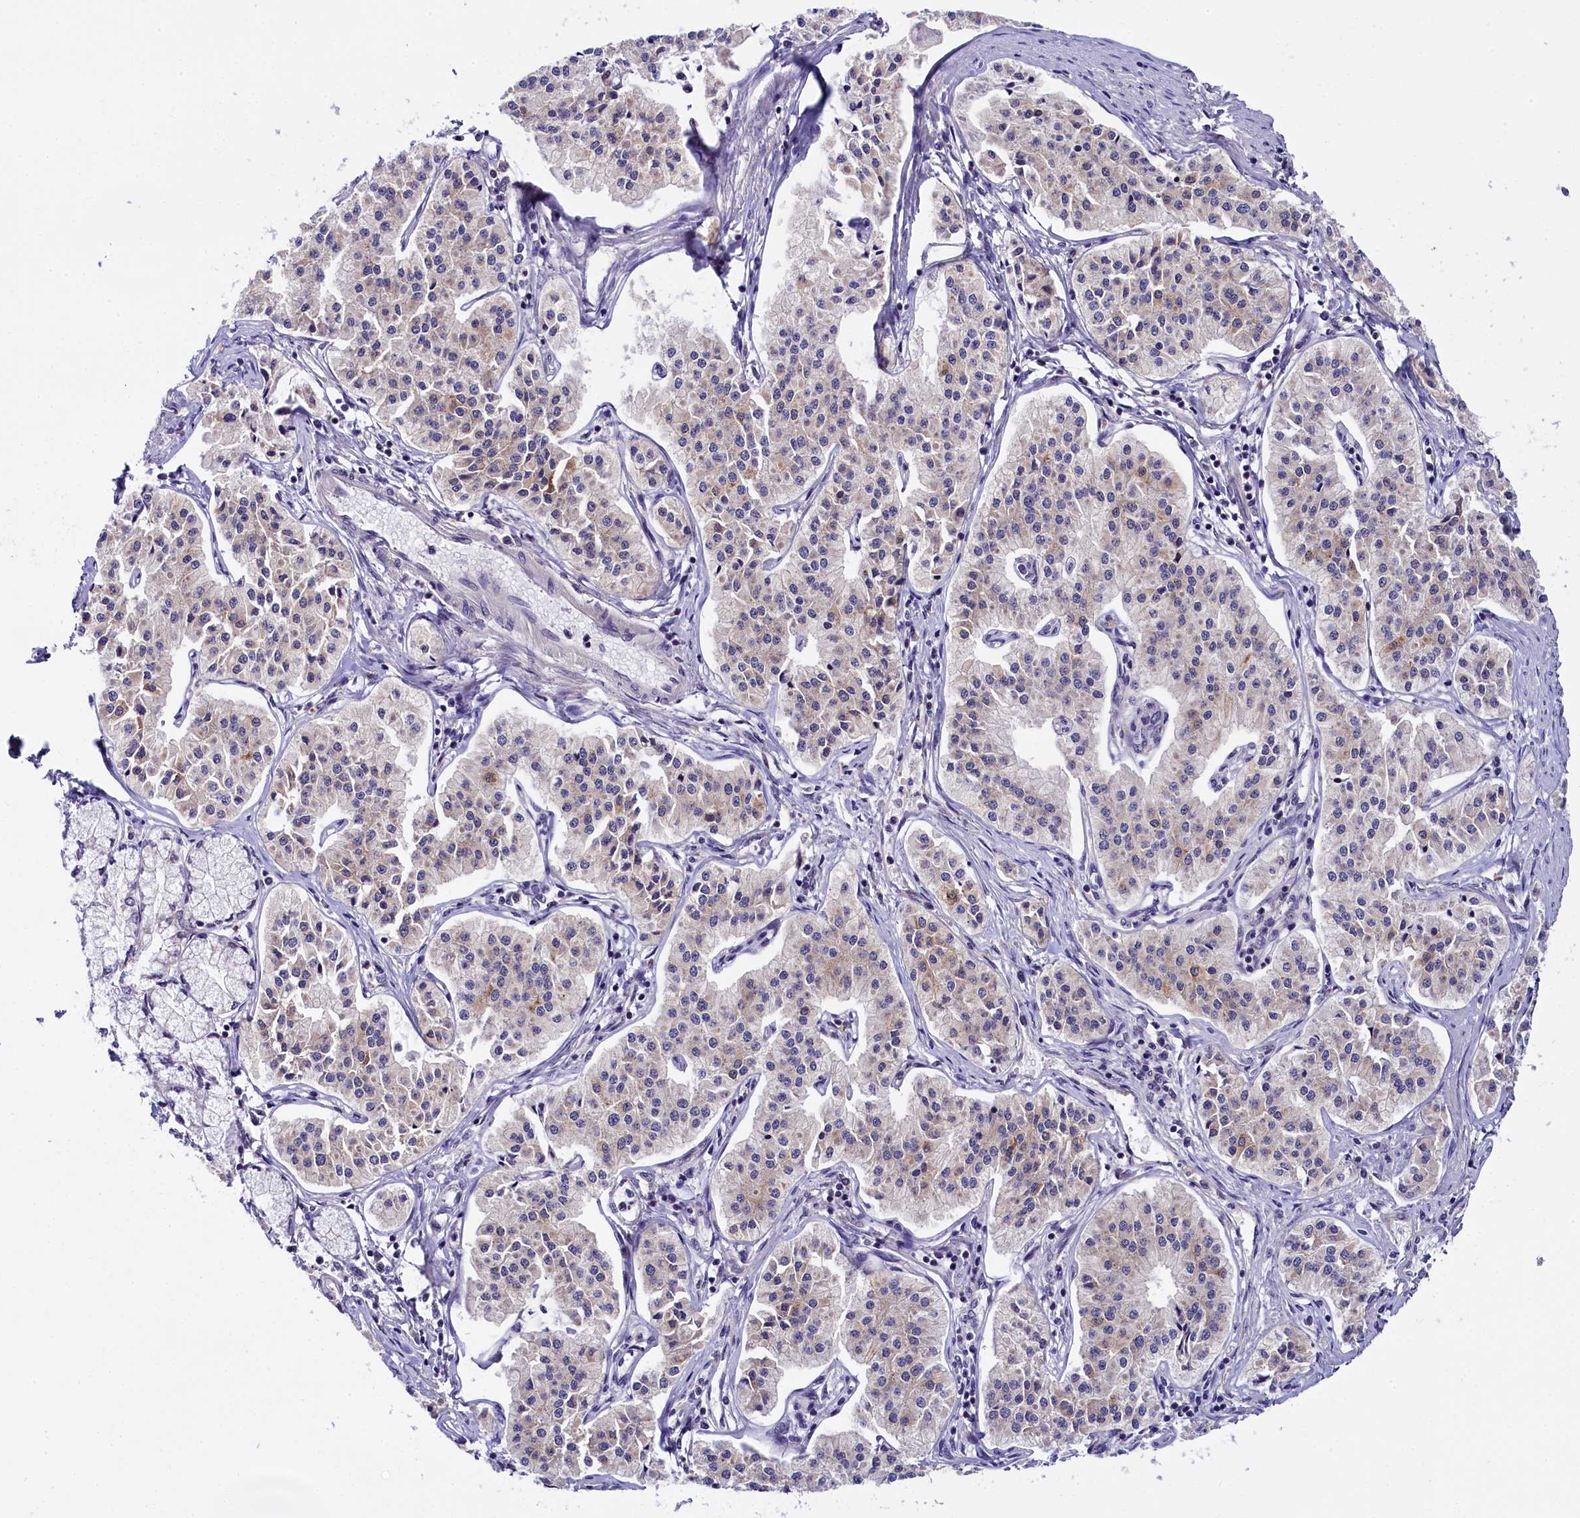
{"staining": {"intensity": "negative", "quantity": "none", "location": "none"}, "tissue": "pancreatic cancer", "cell_type": "Tumor cells", "image_type": "cancer", "snomed": [{"axis": "morphology", "description": "Adenocarcinoma, NOS"}, {"axis": "topography", "description": "Pancreas"}], "caption": "Immunohistochemistry image of neoplastic tissue: human adenocarcinoma (pancreatic) stained with DAB shows no significant protein staining in tumor cells.", "gene": "ENKD1", "patient": {"sex": "female", "age": 50}}